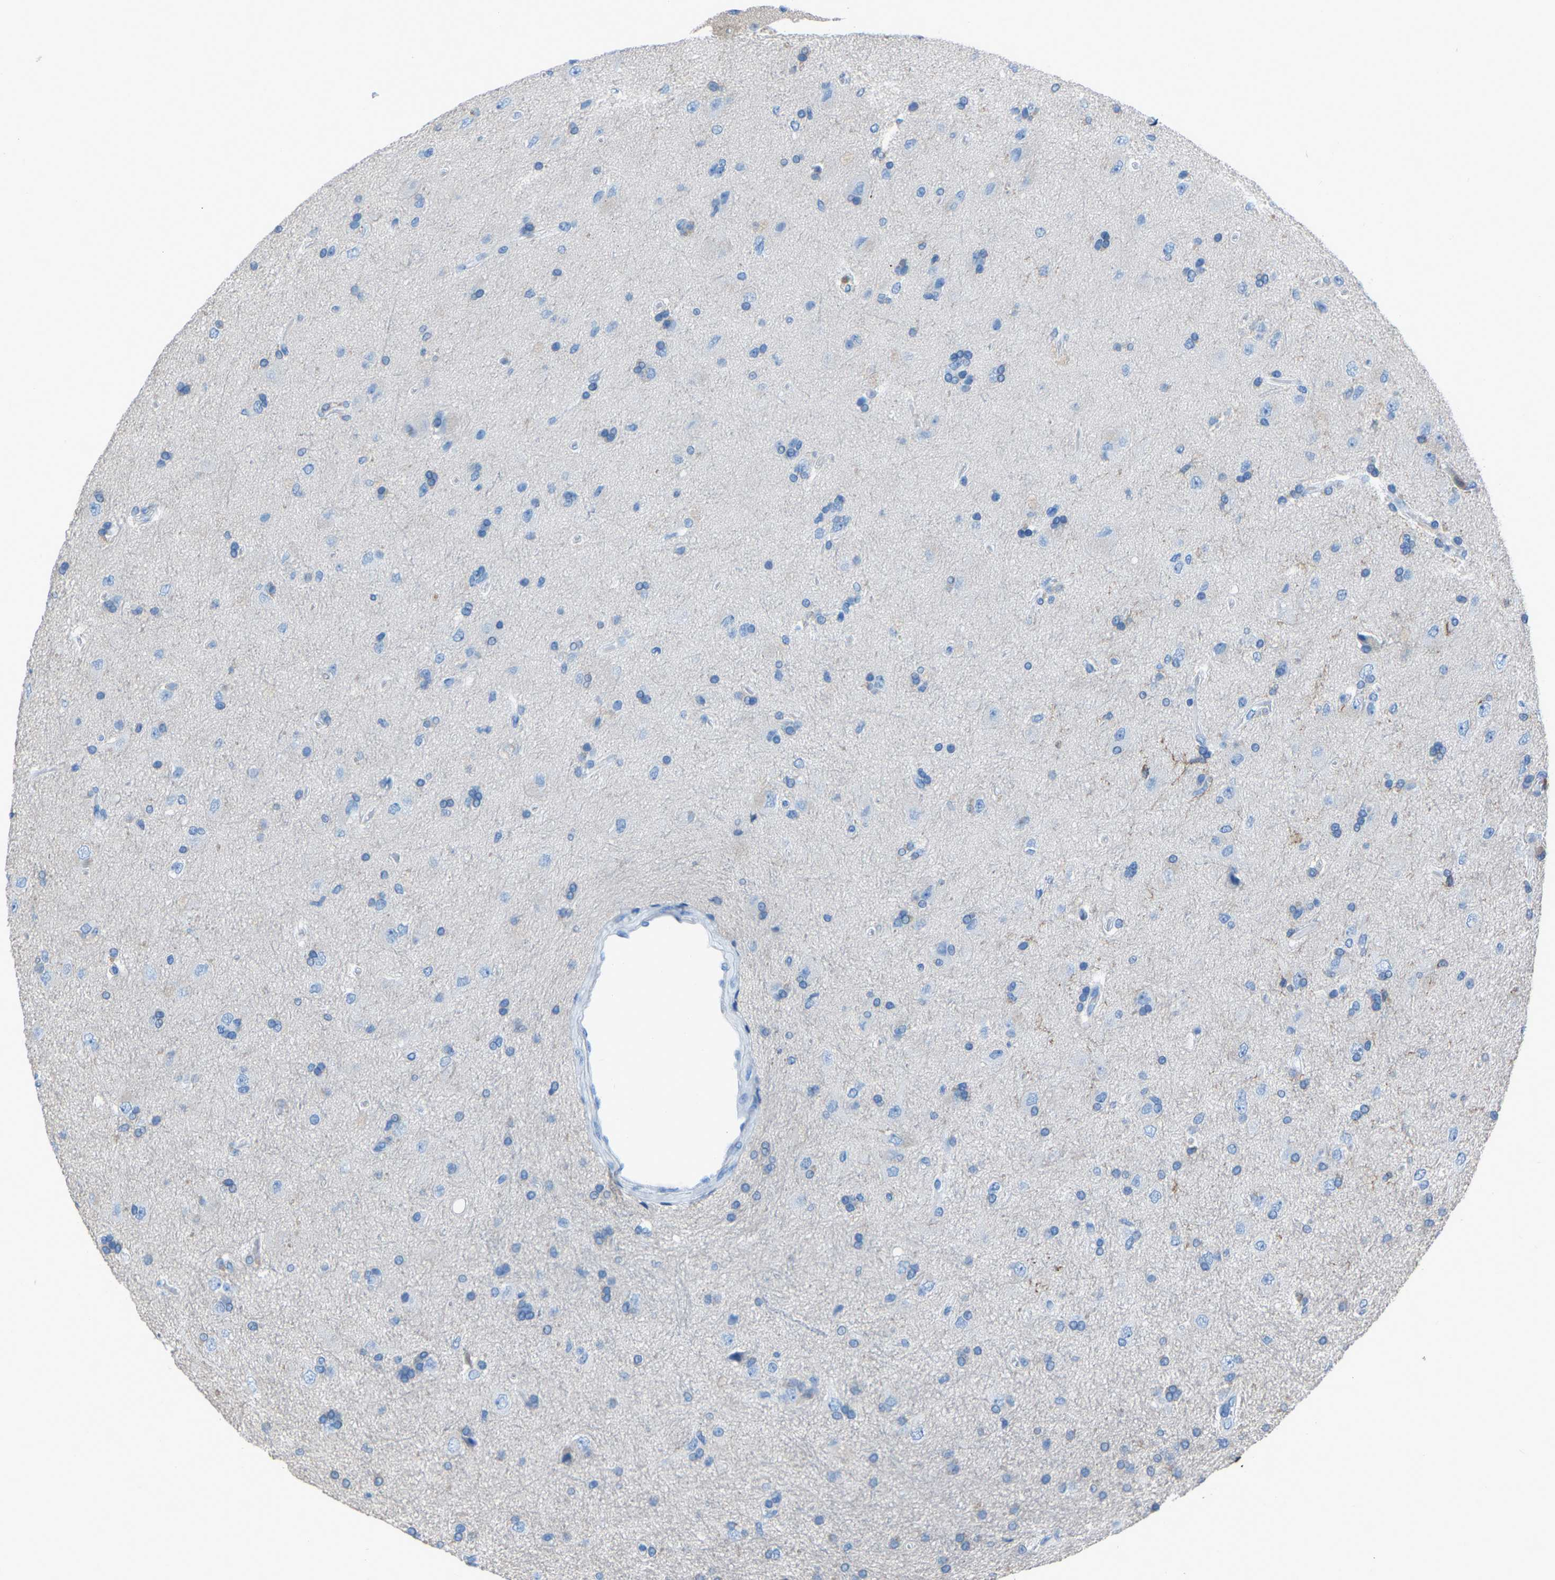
{"staining": {"intensity": "negative", "quantity": "none", "location": "none"}, "tissue": "glioma", "cell_type": "Tumor cells", "image_type": "cancer", "snomed": [{"axis": "morphology", "description": "Glioma, malignant, High grade"}, {"axis": "topography", "description": "Brain"}], "caption": "Malignant high-grade glioma was stained to show a protein in brown. There is no significant staining in tumor cells.", "gene": "LSP1", "patient": {"sex": "male", "age": 72}}